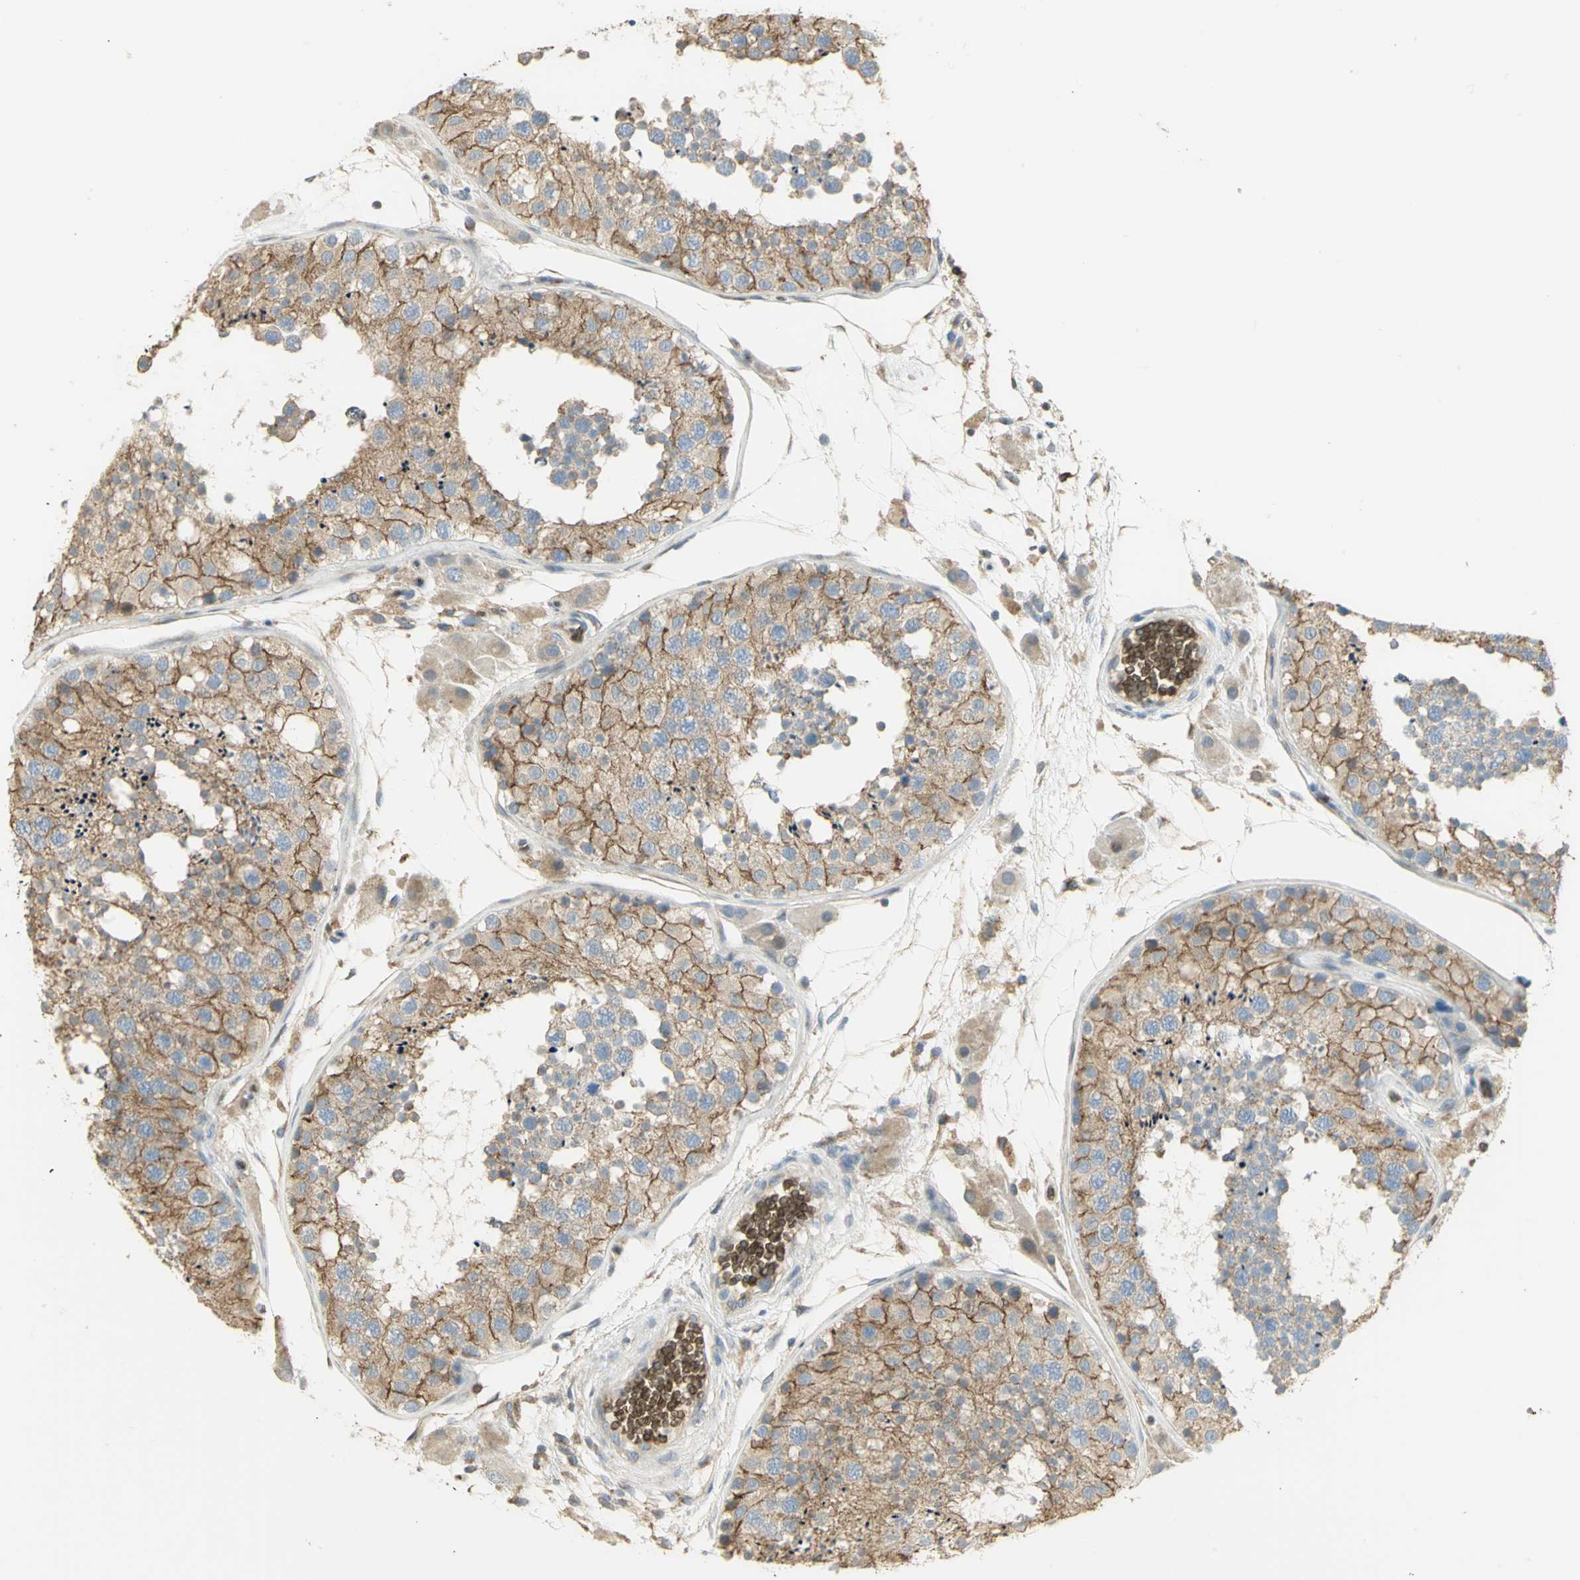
{"staining": {"intensity": "moderate", "quantity": ">75%", "location": "cytoplasmic/membranous"}, "tissue": "testis", "cell_type": "Cells in seminiferous ducts", "image_type": "normal", "snomed": [{"axis": "morphology", "description": "Normal tissue, NOS"}, {"axis": "topography", "description": "Testis"}], "caption": "A medium amount of moderate cytoplasmic/membranous expression is present in about >75% of cells in seminiferous ducts in benign testis.", "gene": "ANK1", "patient": {"sex": "male", "age": 26}}